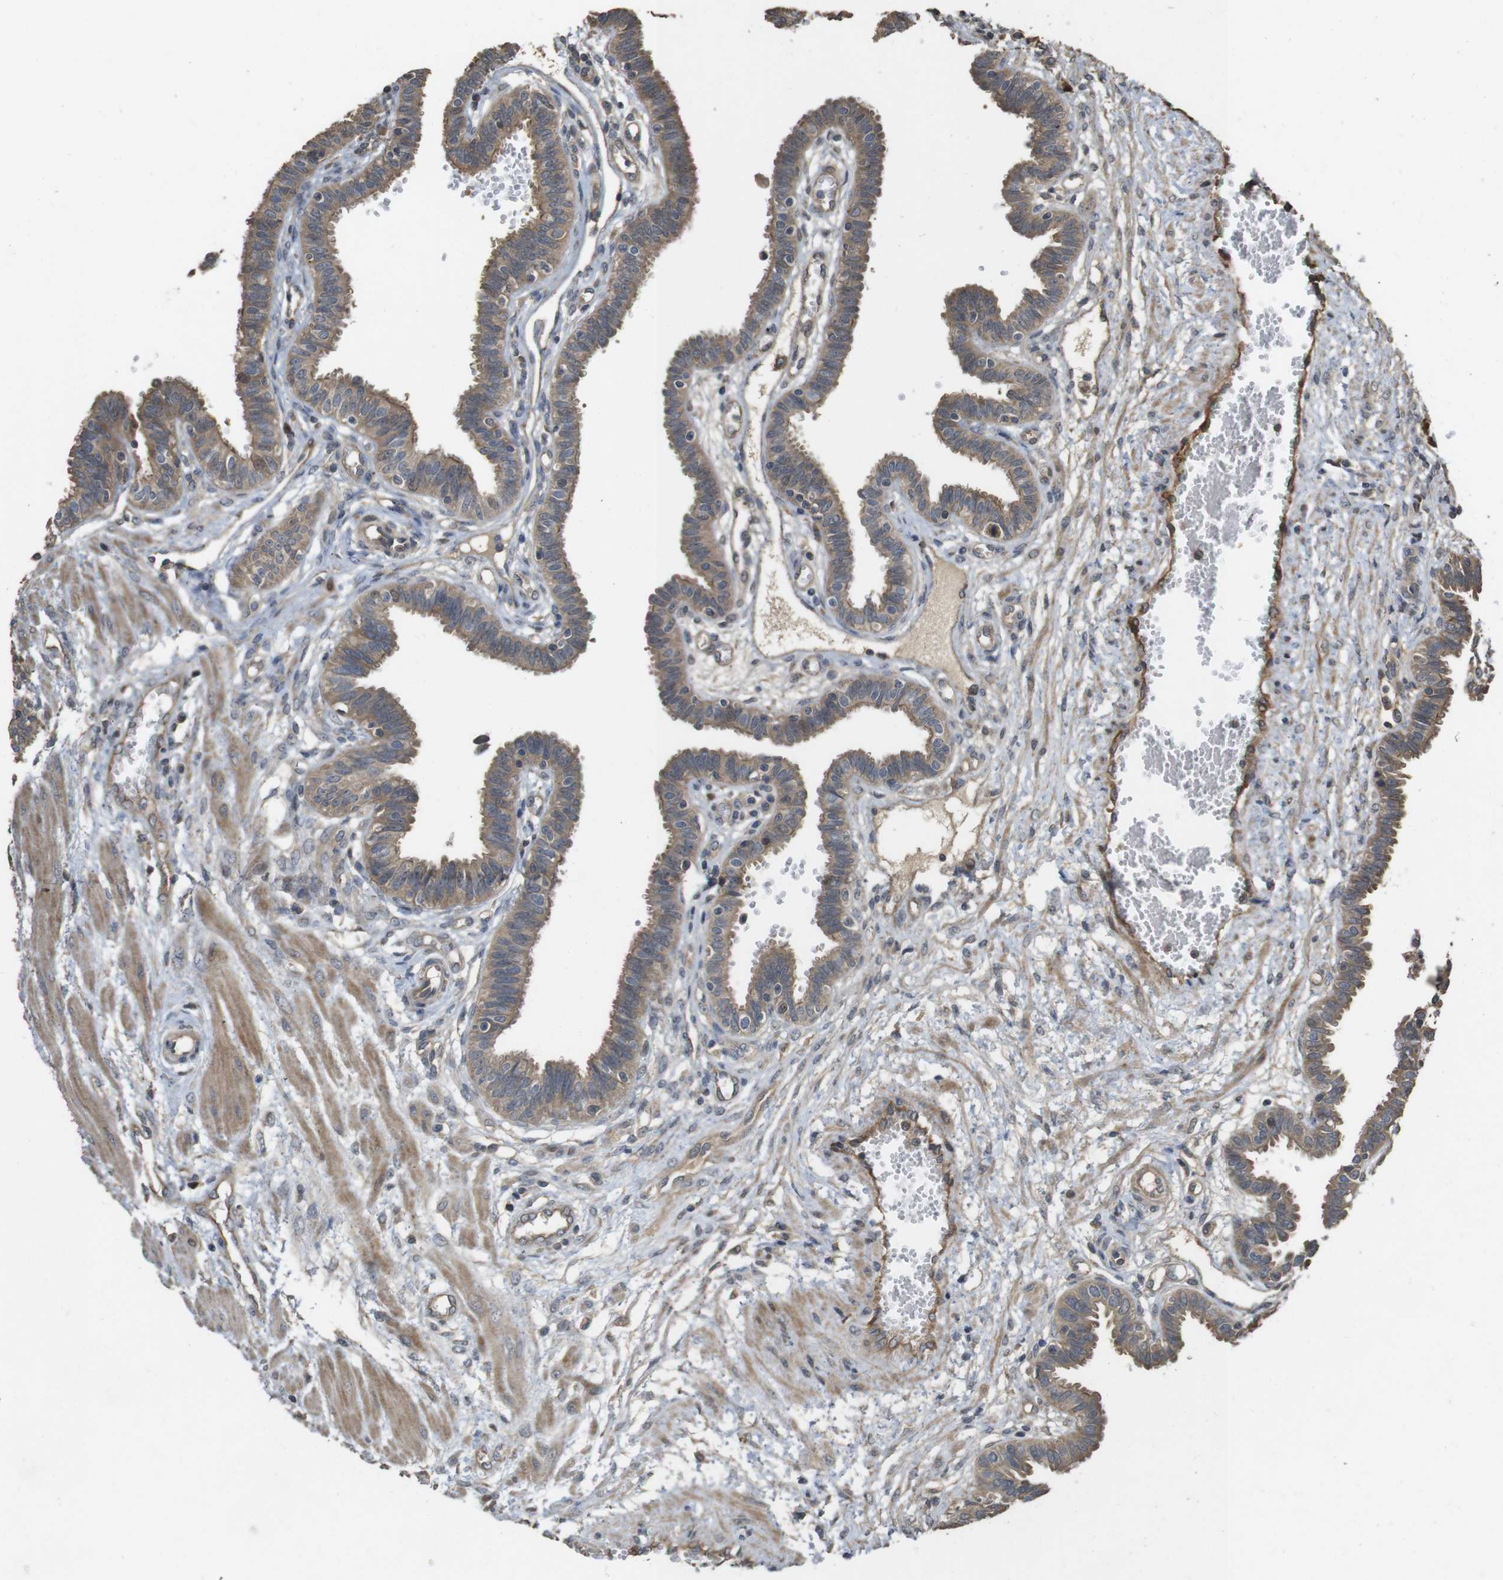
{"staining": {"intensity": "moderate", "quantity": ">75%", "location": "cytoplasmic/membranous"}, "tissue": "fallopian tube", "cell_type": "Glandular cells", "image_type": "normal", "snomed": [{"axis": "morphology", "description": "Normal tissue, NOS"}, {"axis": "topography", "description": "Fallopian tube"}], "caption": "Fallopian tube stained with a protein marker demonstrates moderate staining in glandular cells.", "gene": "PCDHB10", "patient": {"sex": "female", "age": 32}}